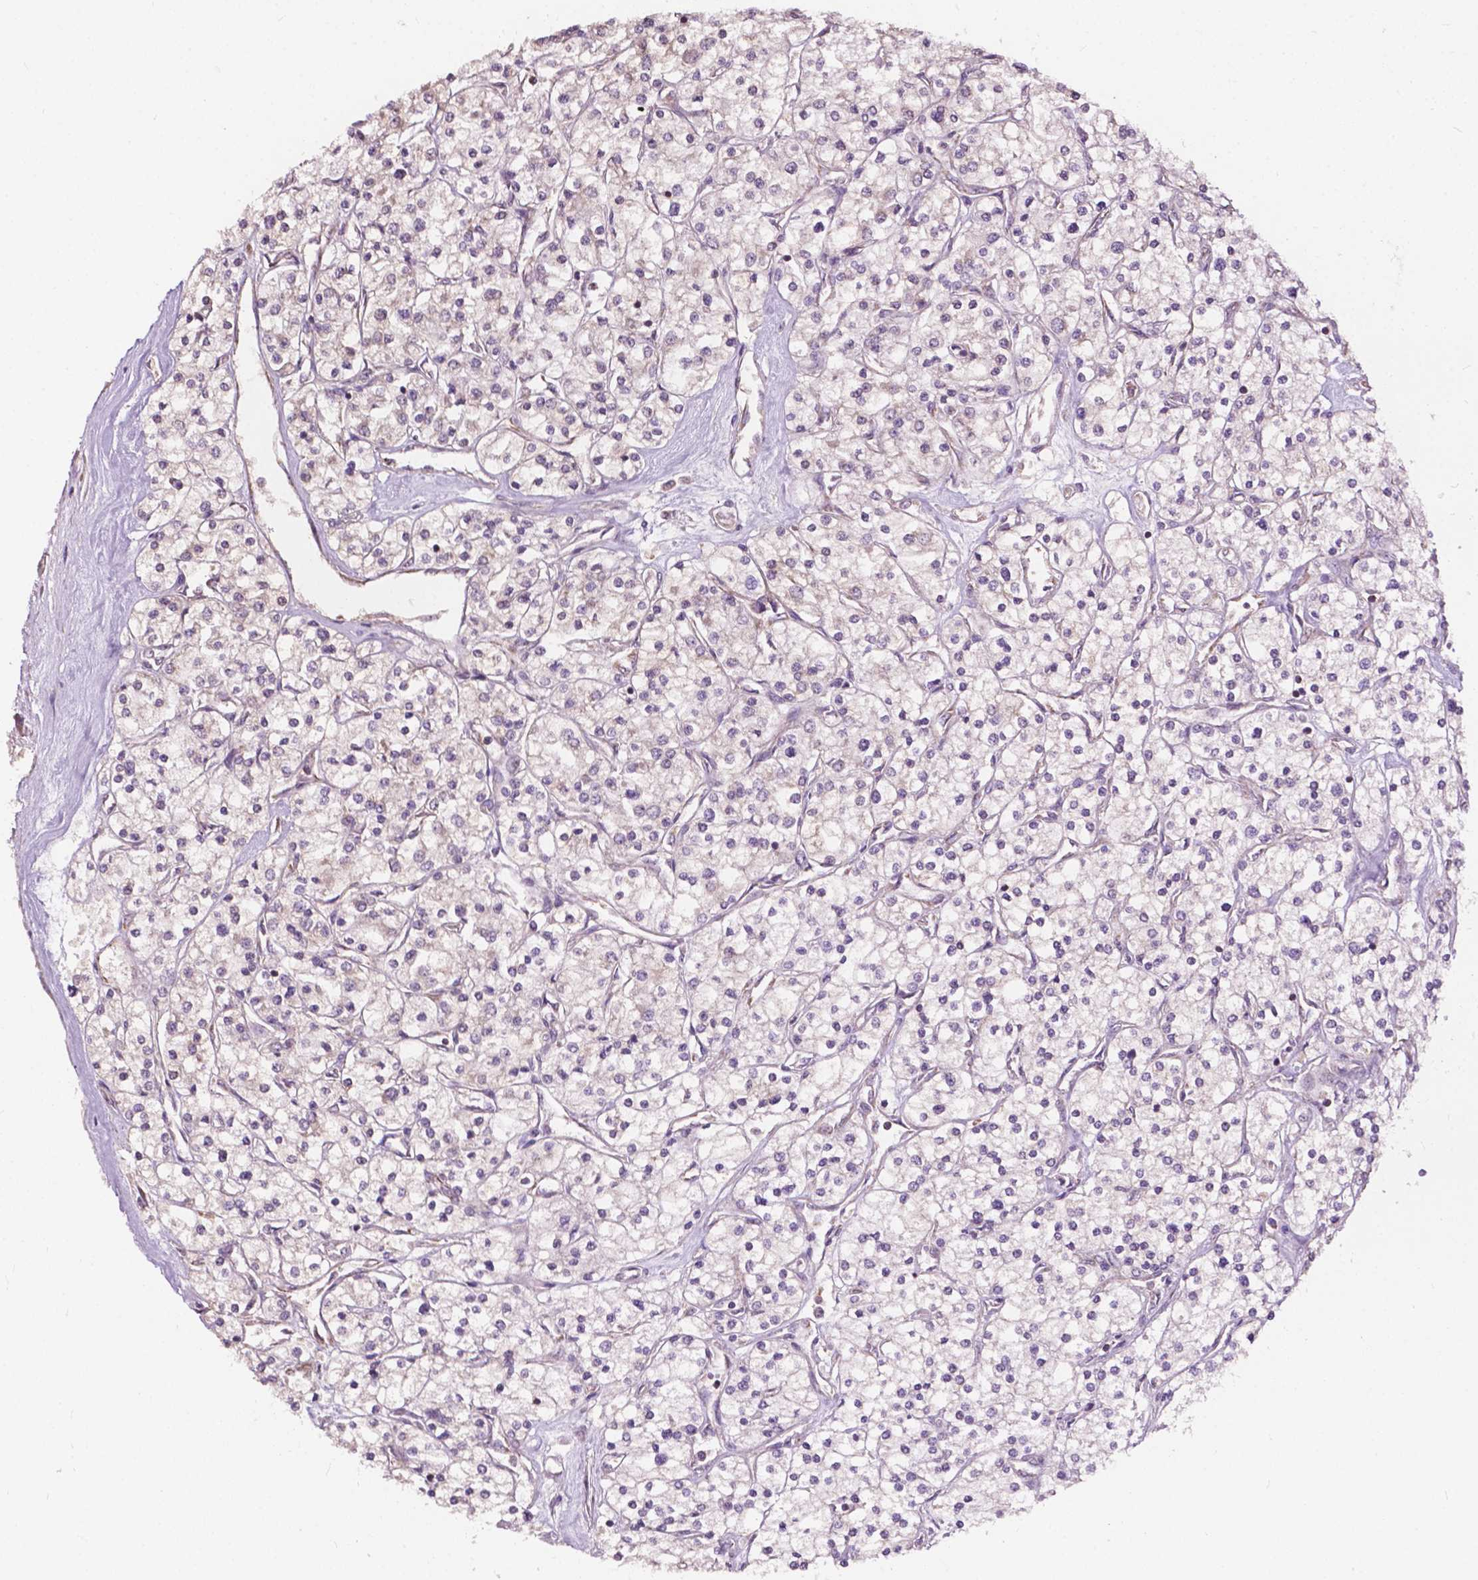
{"staining": {"intensity": "negative", "quantity": "none", "location": "none"}, "tissue": "renal cancer", "cell_type": "Tumor cells", "image_type": "cancer", "snomed": [{"axis": "morphology", "description": "Adenocarcinoma, NOS"}, {"axis": "topography", "description": "Kidney"}], "caption": "Tumor cells show no significant positivity in renal cancer (adenocarcinoma).", "gene": "NDUFA10", "patient": {"sex": "male", "age": 80}}